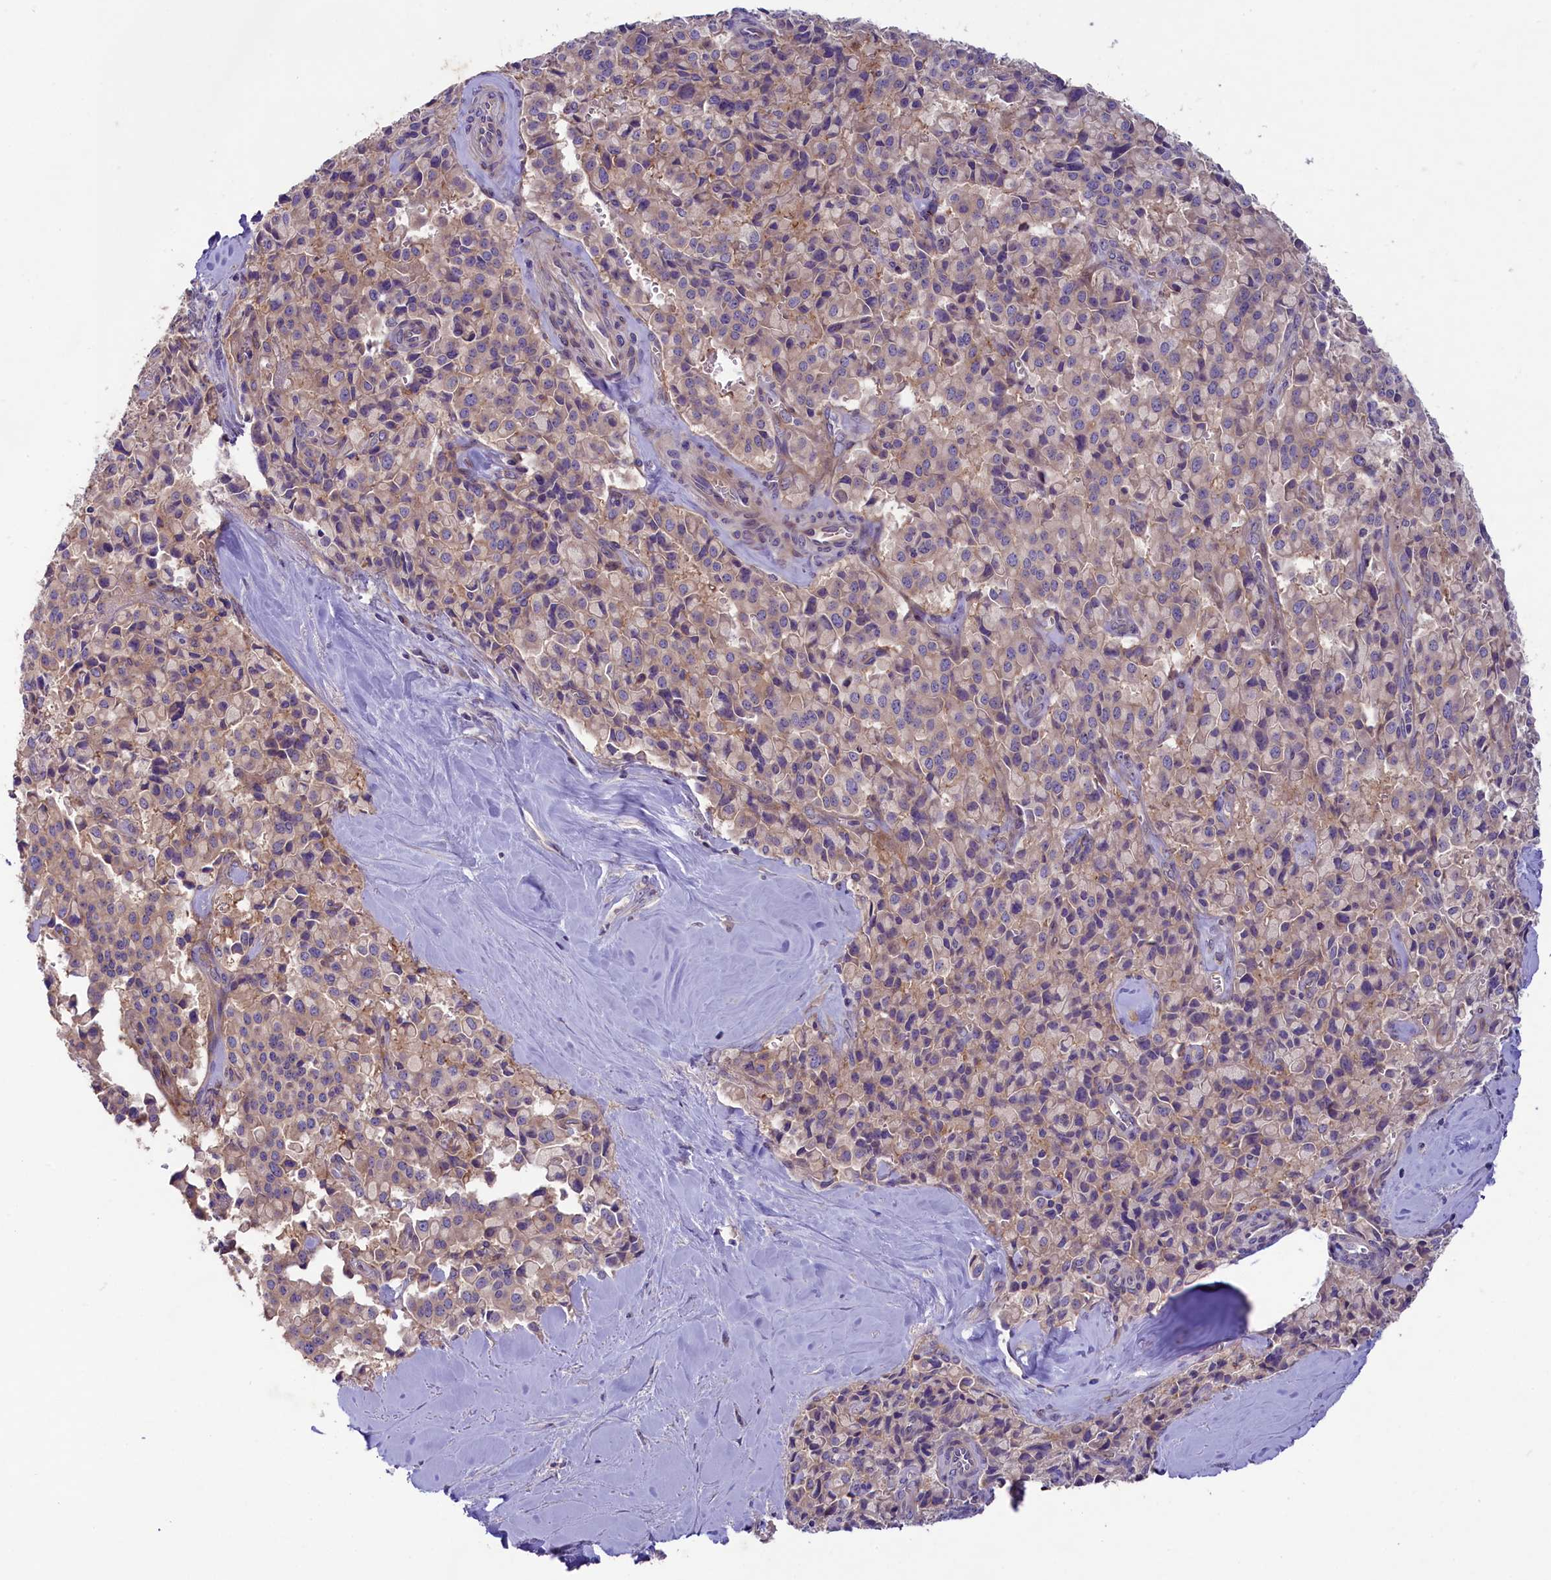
{"staining": {"intensity": "moderate", "quantity": ">75%", "location": "cytoplasmic/membranous"}, "tissue": "pancreatic cancer", "cell_type": "Tumor cells", "image_type": "cancer", "snomed": [{"axis": "morphology", "description": "Adenocarcinoma, NOS"}, {"axis": "topography", "description": "Pancreas"}], "caption": "Pancreatic adenocarcinoma was stained to show a protein in brown. There is medium levels of moderate cytoplasmic/membranous staining in approximately >75% of tumor cells.", "gene": "CD99L2", "patient": {"sex": "male", "age": 65}}